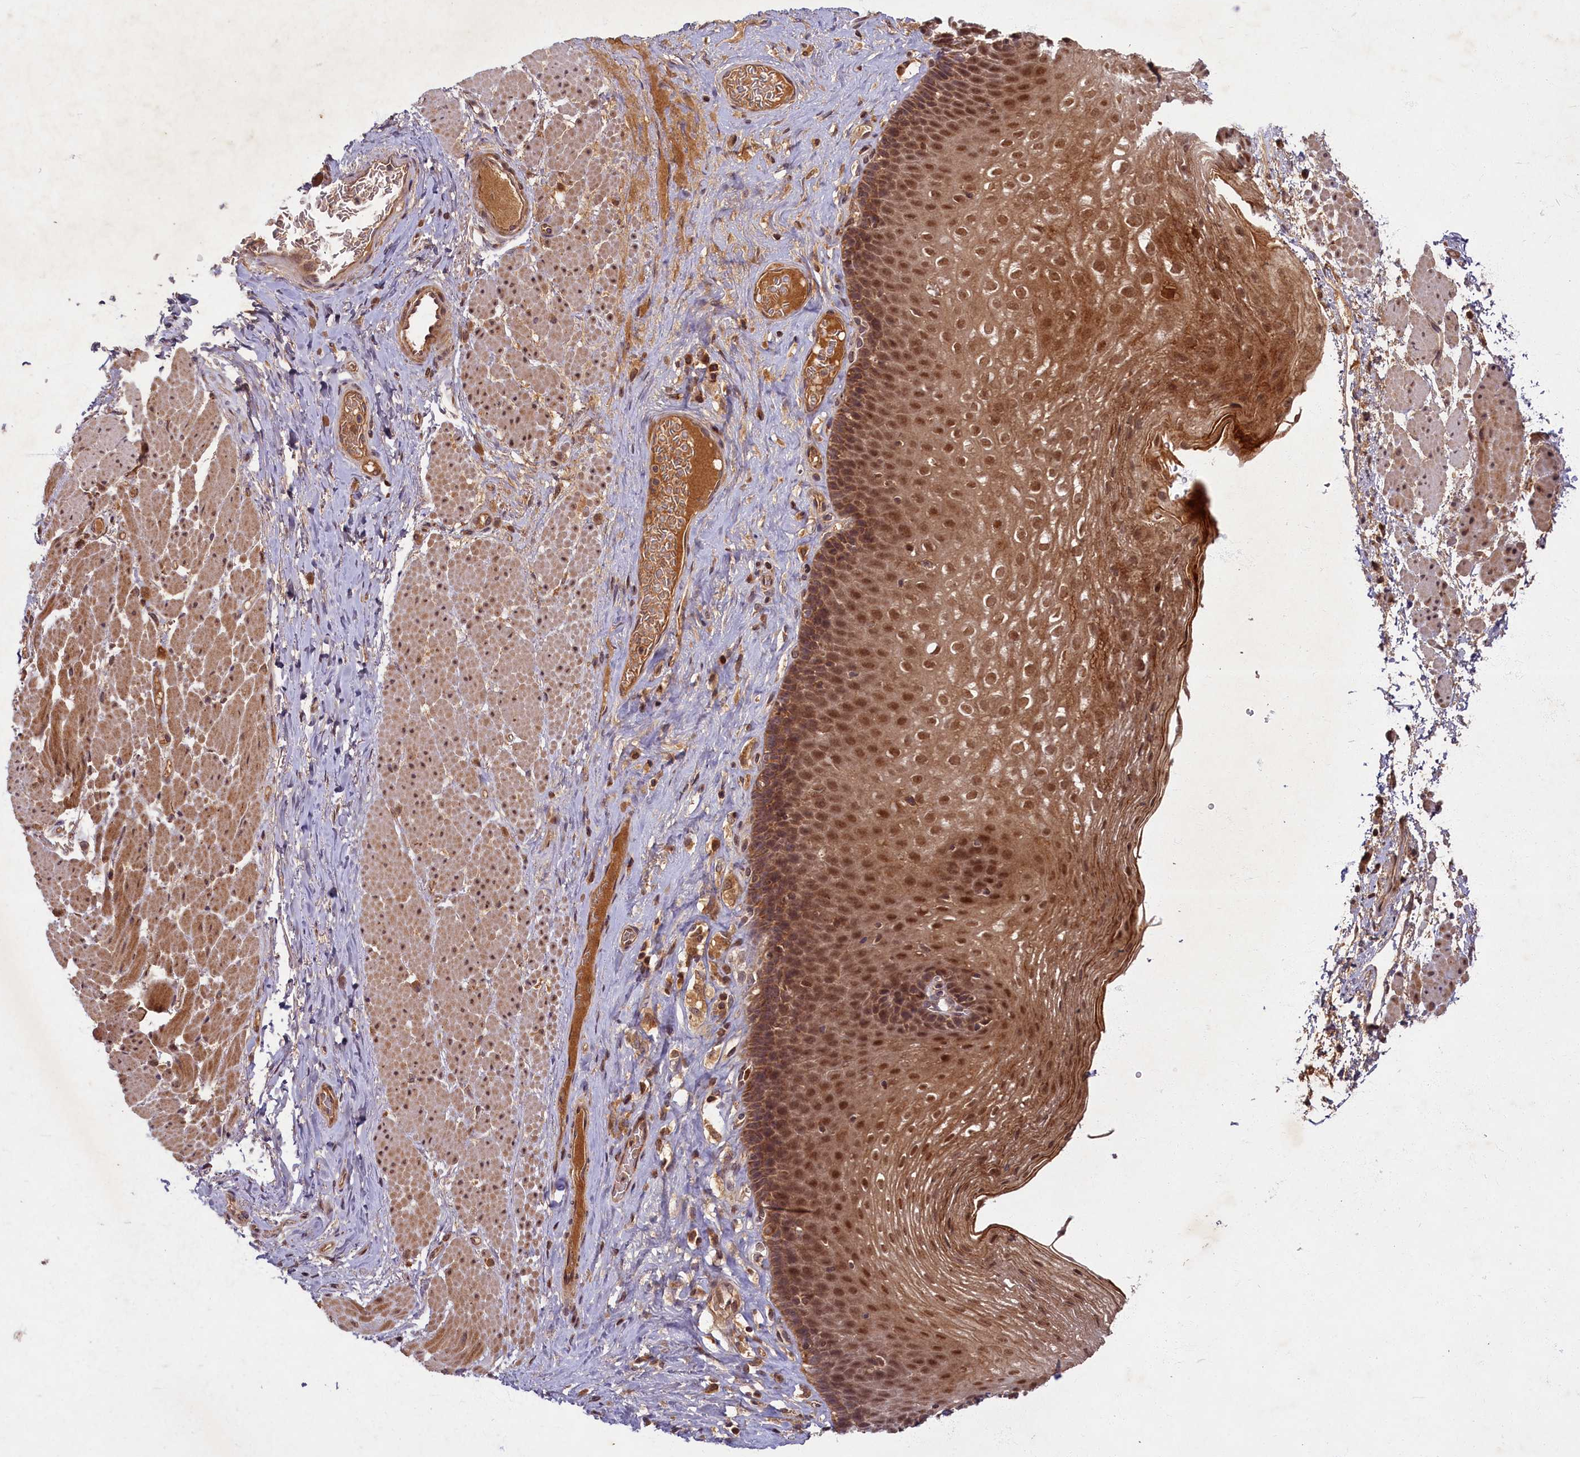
{"staining": {"intensity": "moderate", "quantity": ">75%", "location": "cytoplasmic/membranous,nuclear"}, "tissue": "esophagus", "cell_type": "Squamous epithelial cells", "image_type": "normal", "snomed": [{"axis": "morphology", "description": "Normal tissue, NOS"}, {"axis": "topography", "description": "Esophagus"}], "caption": "Unremarkable esophagus exhibits moderate cytoplasmic/membranous,nuclear staining in about >75% of squamous epithelial cells.", "gene": "SLC11A2", "patient": {"sex": "female", "age": 66}}